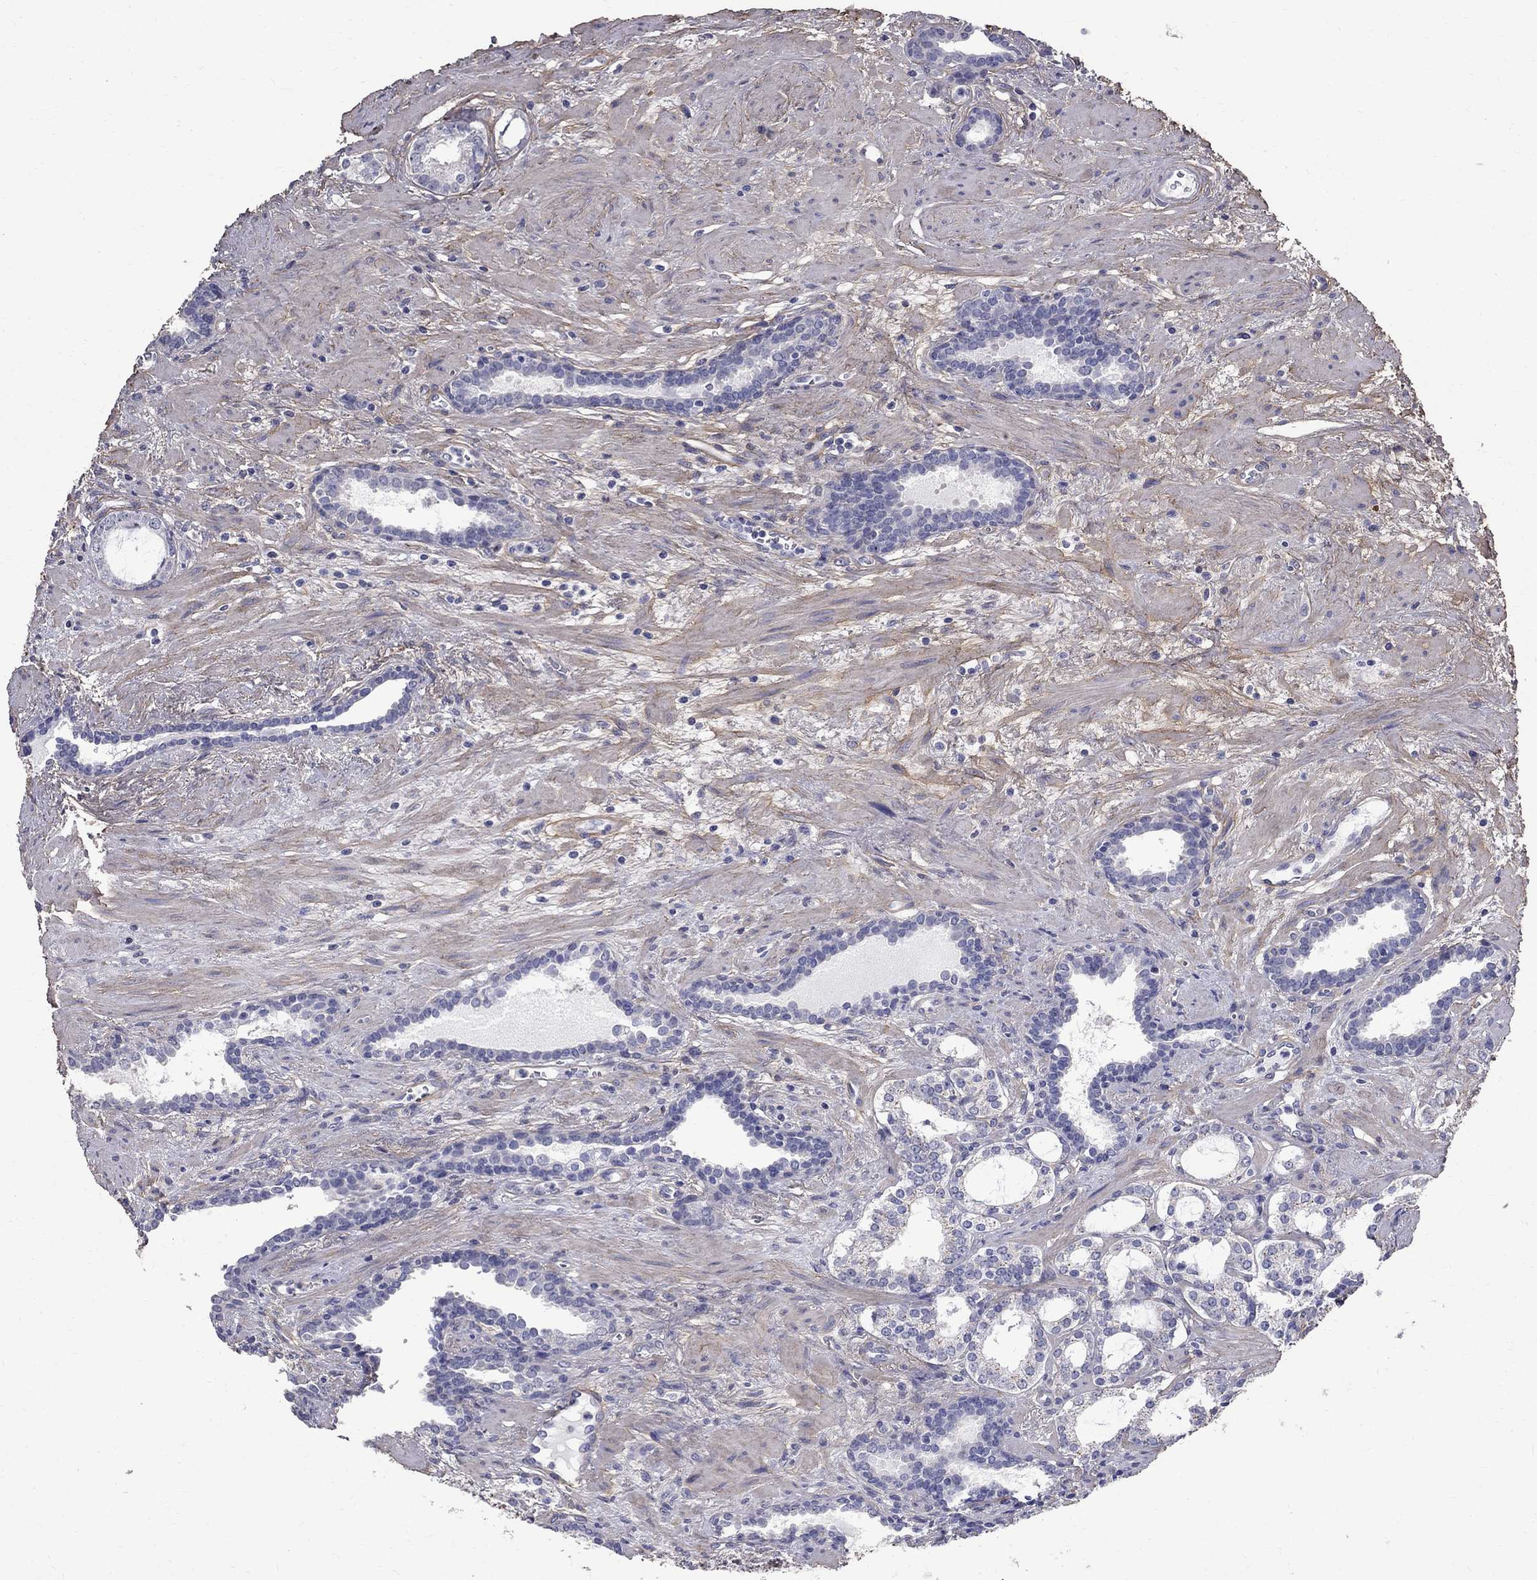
{"staining": {"intensity": "negative", "quantity": "none", "location": "none"}, "tissue": "prostate cancer", "cell_type": "Tumor cells", "image_type": "cancer", "snomed": [{"axis": "morphology", "description": "Adenocarcinoma, NOS"}, {"axis": "topography", "description": "Prostate"}], "caption": "Immunohistochemical staining of adenocarcinoma (prostate) displays no significant expression in tumor cells.", "gene": "ANXA10", "patient": {"sex": "male", "age": 66}}